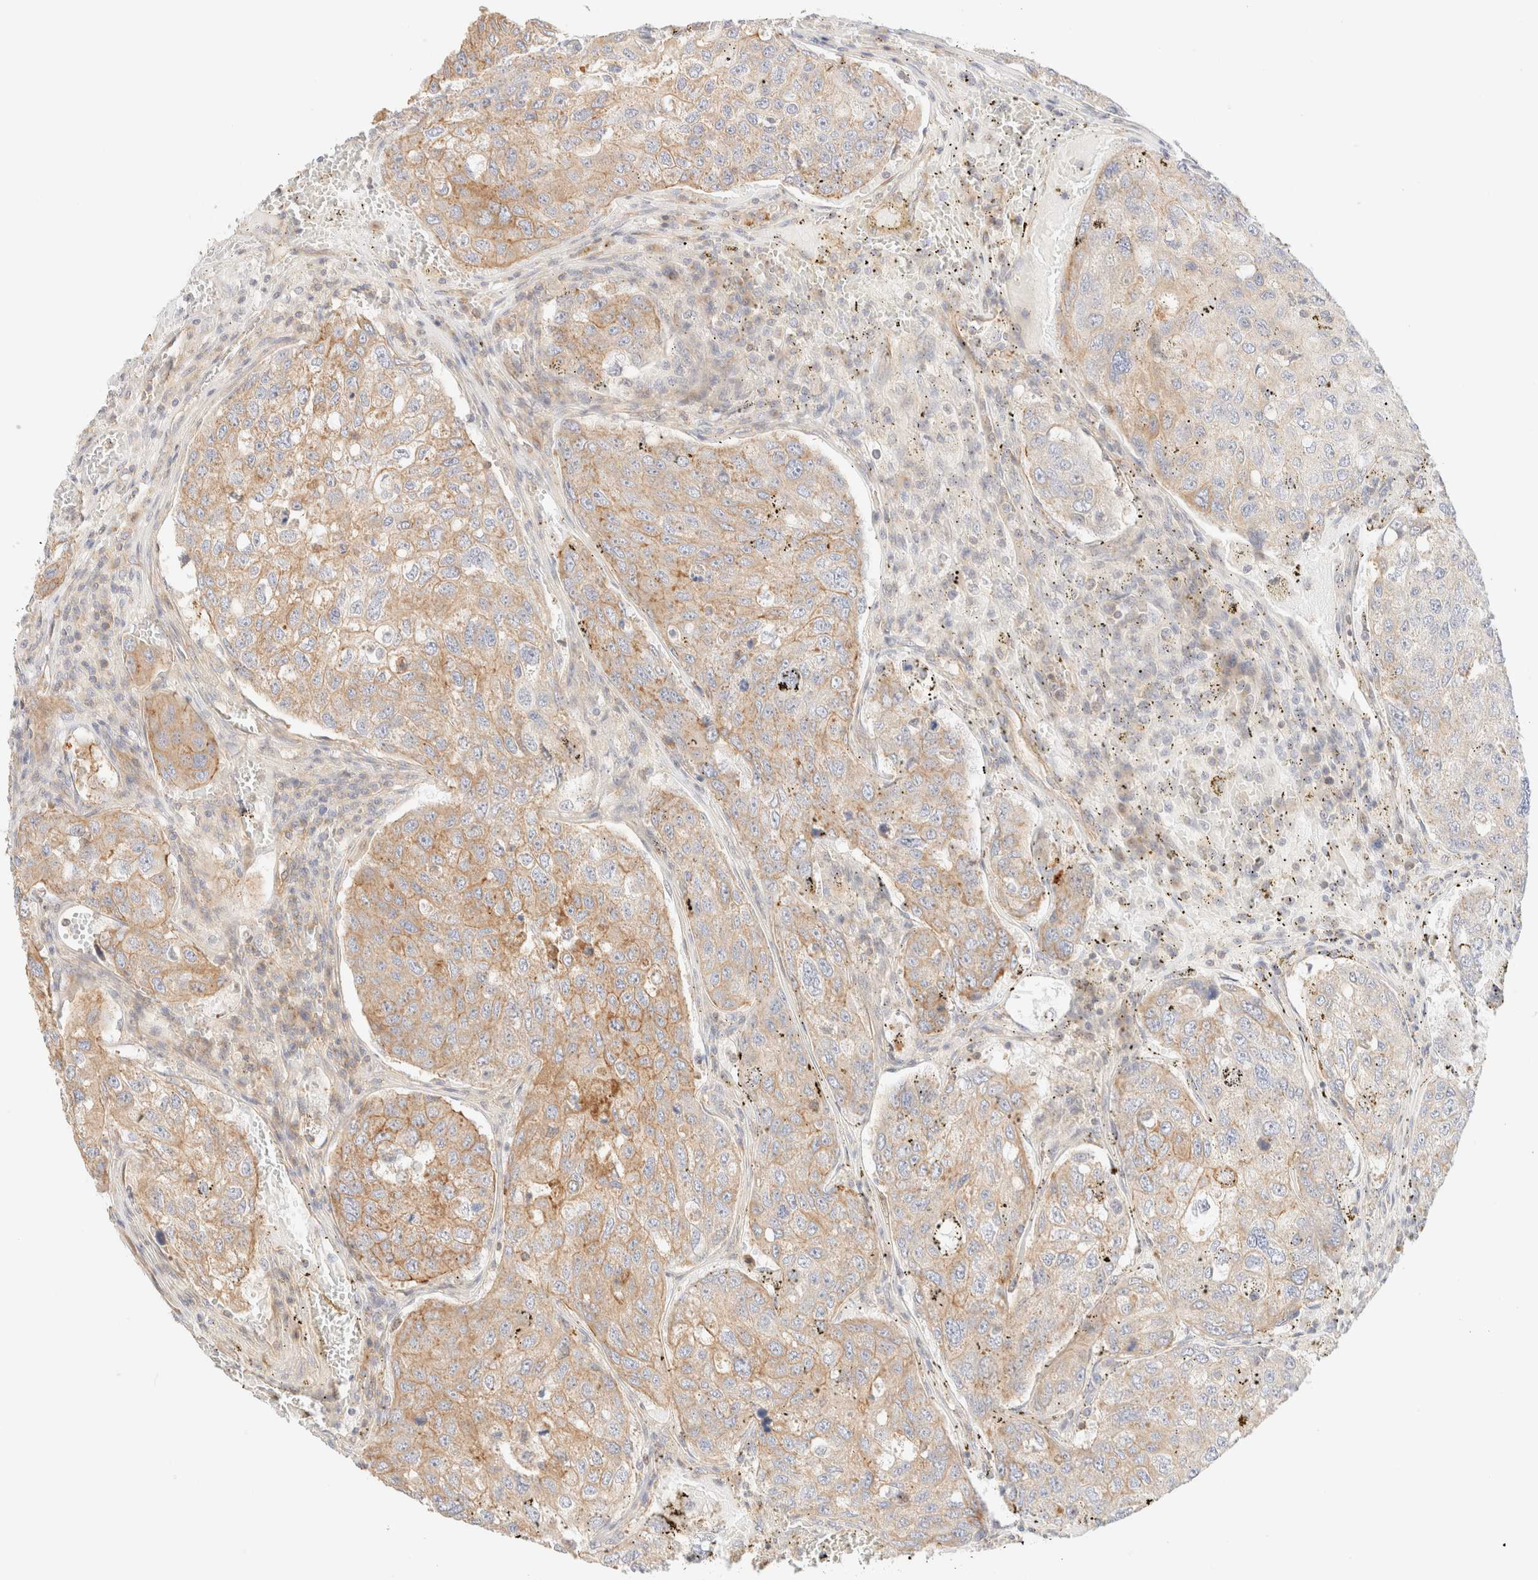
{"staining": {"intensity": "weak", "quantity": ">75%", "location": "cytoplasmic/membranous"}, "tissue": "urothelial cancer", "cell_type": "Tumor cells", "image_type": "cancer", "snomed": [{"axis": "morphology", "description": "Urothelial carcinoma, High grade"}, {"axis": "topography", "description": "Lymph node"}, {"axis": "topography", "description": "Urinary bladder"}], "caption": "Tumor cells show weak cytoplasmic/membranous staining in approximately >75% of cells in high-grade urothelial carcinoma.", "gene": "MYO10", "patient": {"sex": "male", "age": 51}}